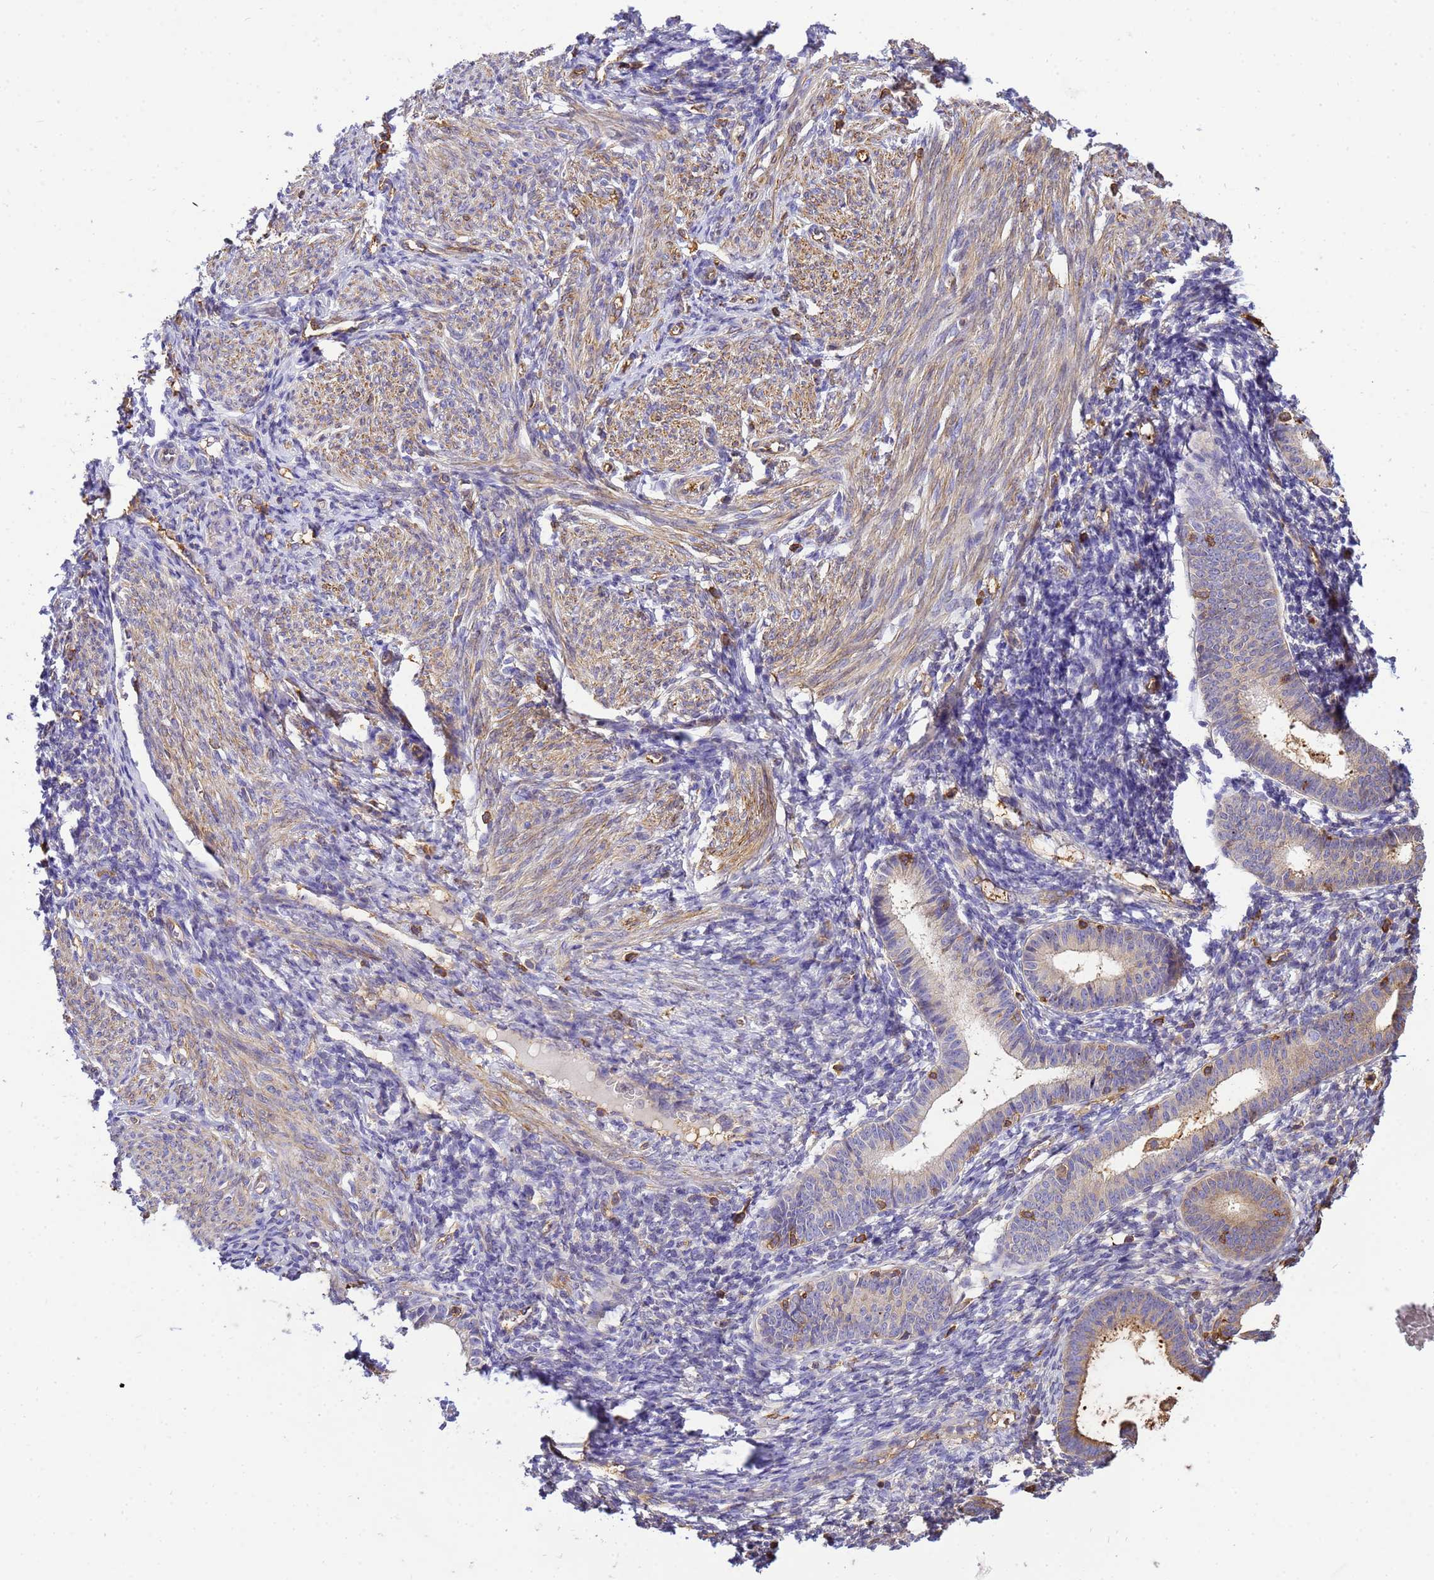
{"staining": {"intensity": "weak", "quantity": "25%-75%", "location": "cytoplasmic/membranous"}, "tissue": "endometrium", "cell_type": "Cells in endometrial stroma", "image_type": "normal", "snomed": [{"axis": "morphology", "description": "Normal tissue, NOS"}, {"axis": "morphology", "description": "Adenocarcinoma, NOS"}, {"axis": "topography", "description": "Endometrium"}], "caption": "Immunohistochemical staining of normal human endometrium displays 25%-75% levels of weak cytoplasmic/membranous protein staining in approximately 25%-75% of cells in endometrial stroma. (Brightfield microscopy of DAB IHC at high magnification).", "gene": "WDR64", "patient": {"sex": "female", "age": 57}}